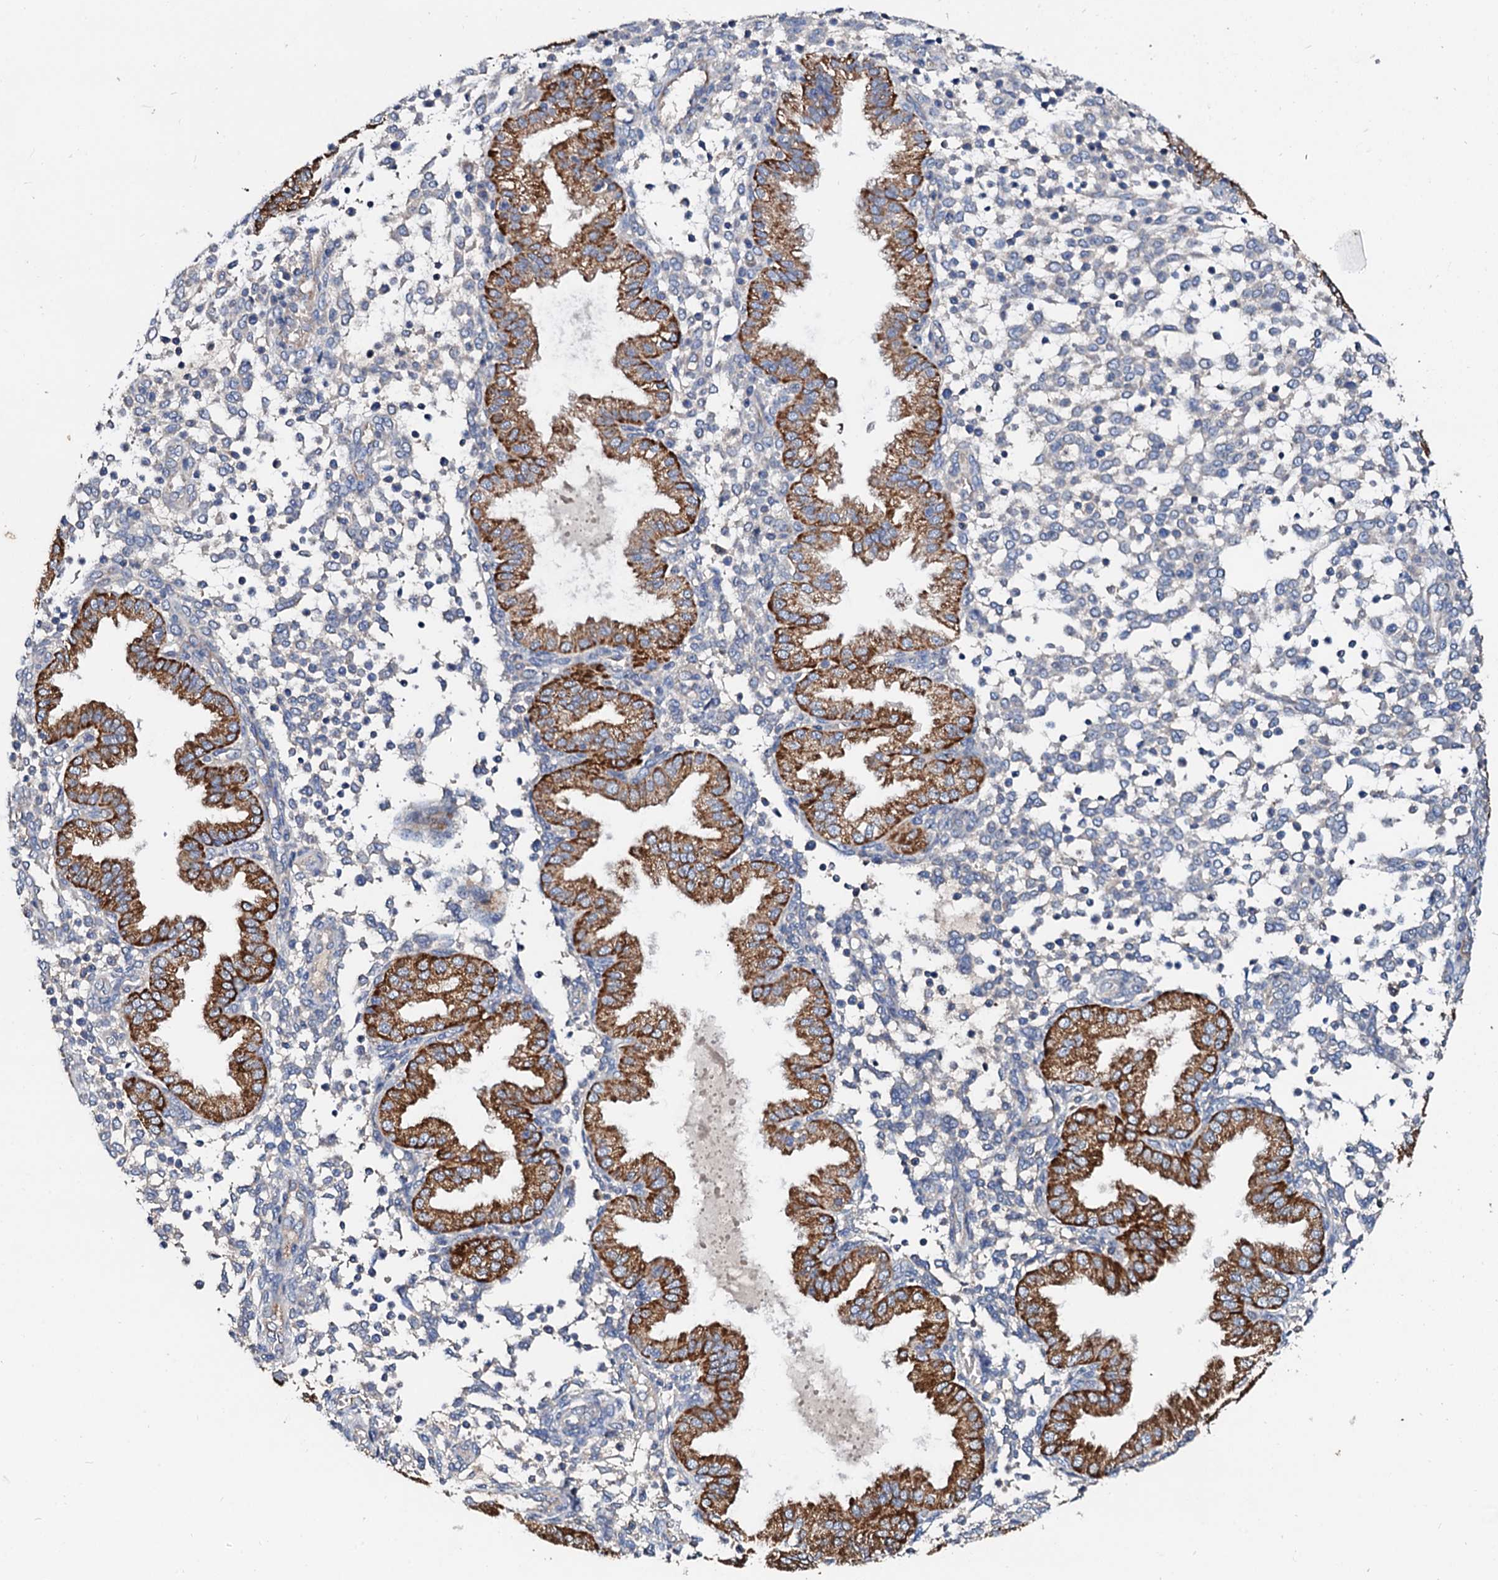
{"staining": {"intensity": "negative", "quantity": "none", "location": "none"}, "tissue": "endometrium", "cell_type": "Cells in endometrial stroma", "image_type": "normal", "snomed": [{"axis": "morphology", "description": "Normal tissue, NOS"}, {"axis": "topography", "description": "Endometrium"}], "caption": "Protein analysis of normal endometrium shows no significant staining in cells in endometrial stroma. The staining is performed using DAB brown chromogen with nuclei counter-stained in using hematoxylin.", "gene": "FIBIN", "patient": {"sex": "female", "age": 53}}